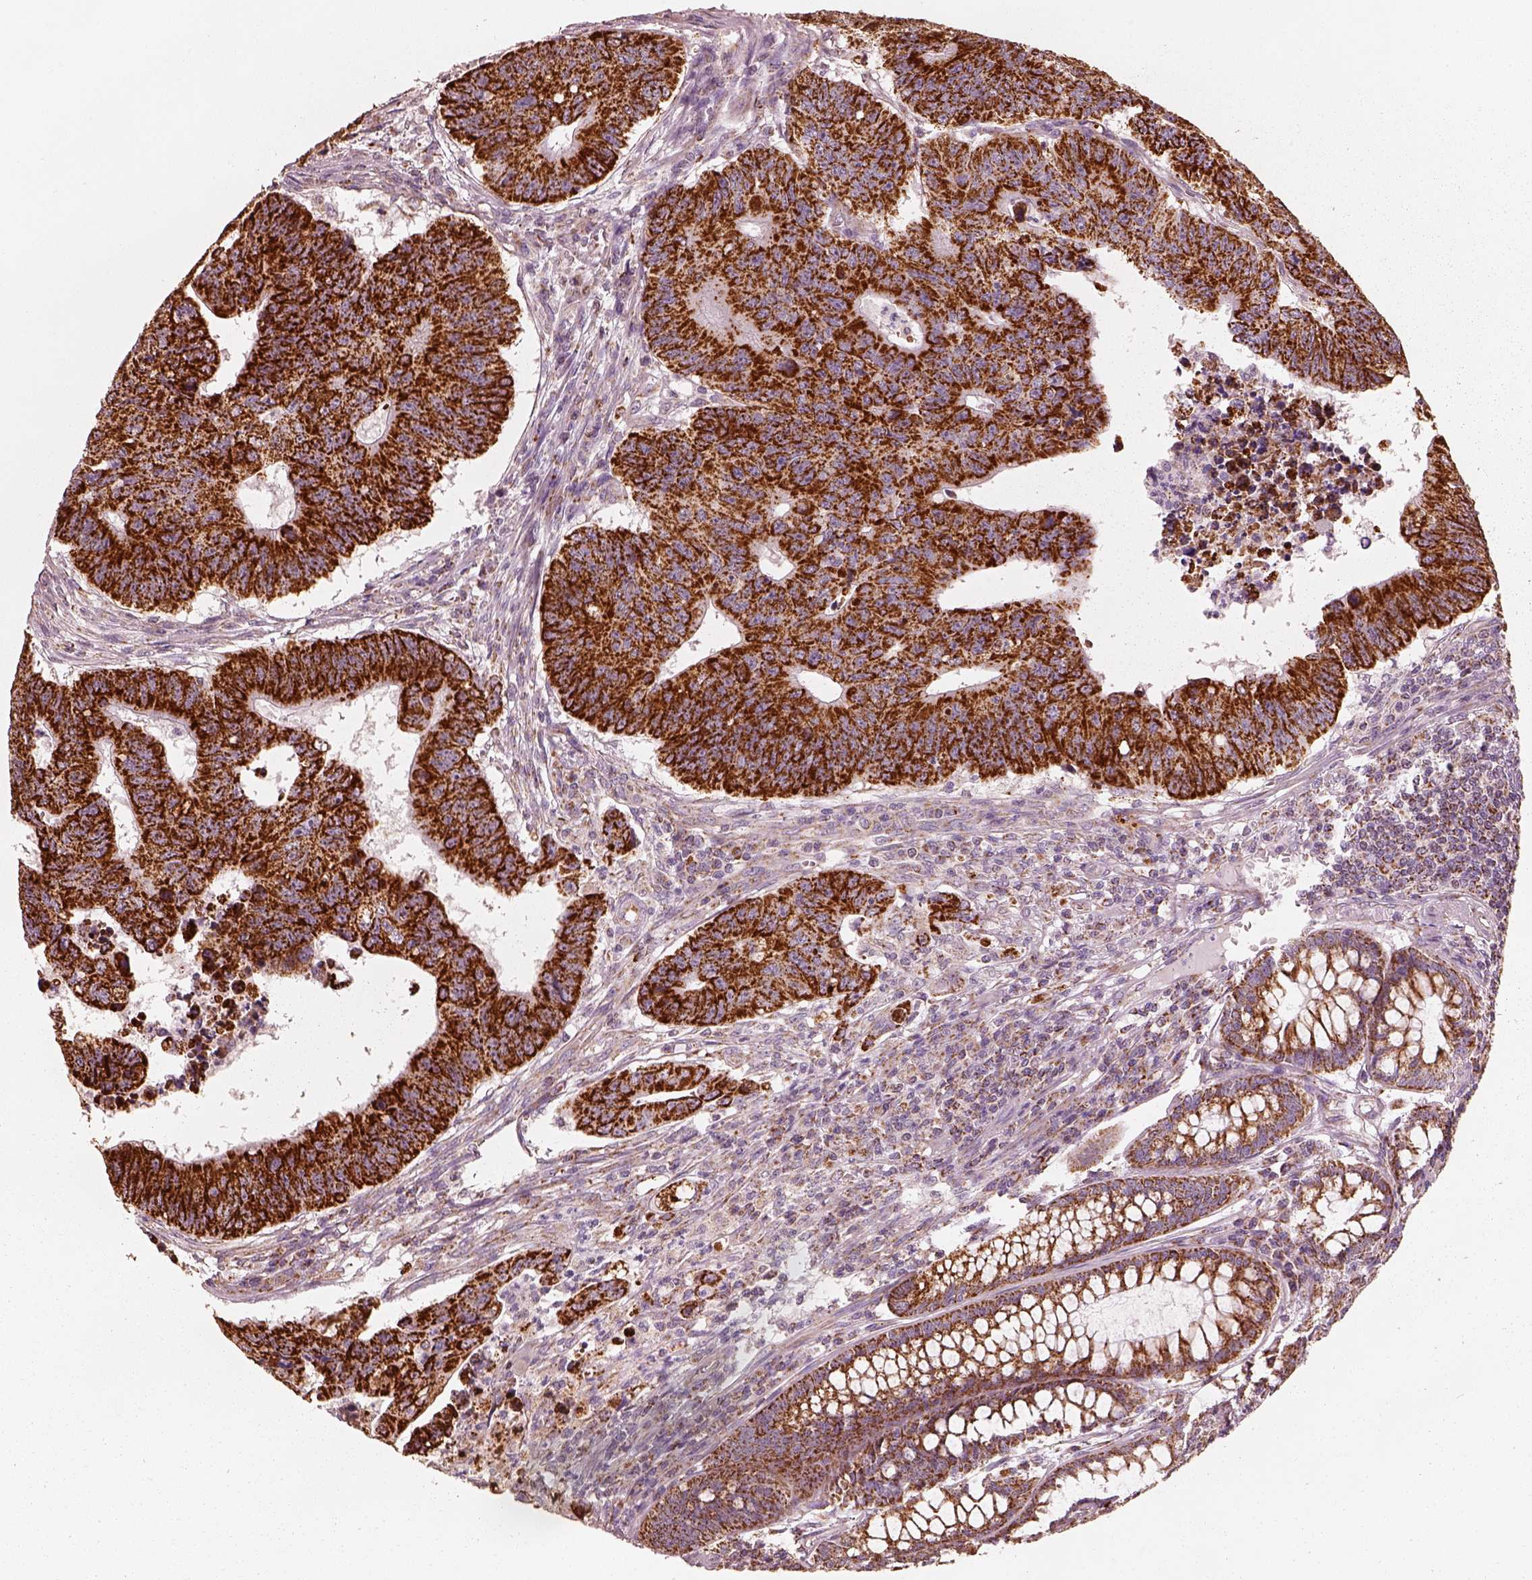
{"staining": {"intensity": "strong", "quantity": ">75%", "location": "cytoplasmic/membranous"}, "tissue": "colorectal cancer", "cell_type": "Tumor cells", "image_type": "cancer", "snomed": [{"axis": "morphology", "description": "Adenocarcinoma, NOS"}, {"axis": "topography", "description": "Rectum"}], "caption": "A high amount of strong cytoplasmic/membranous expression is identified in approximately >75% of tumor cells in colorectal cancer (adenocarcinoma) tissue.", "gene": "ENTPD6", "patient": {"sex": "female", "age": 85}}